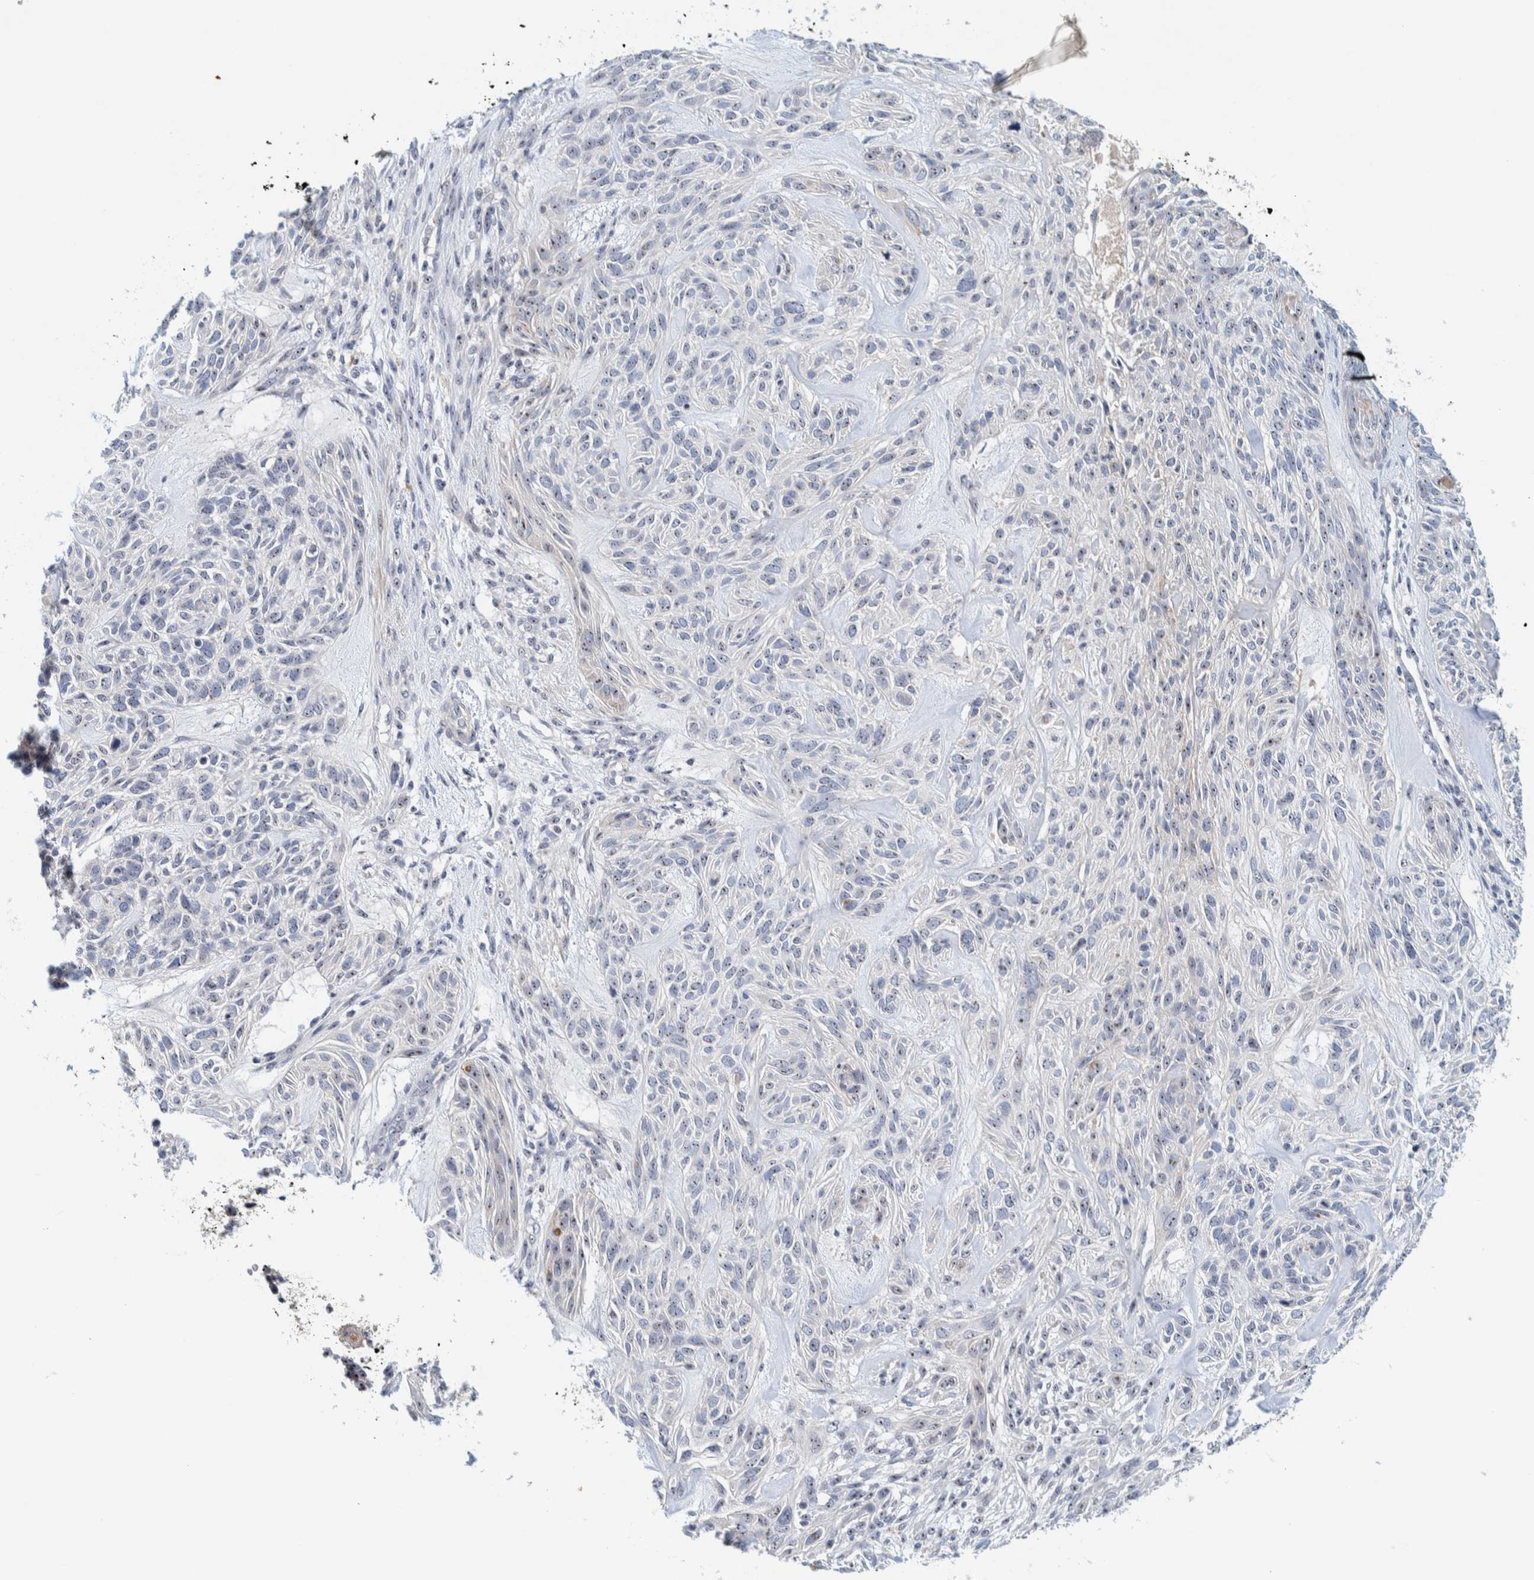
{"staining": {"intensity": "weak", "quantity": ">75%", "location": "nuclear"}, "tissue": "skin cancer", "cell_type": "Tumor cells", "image_type": "cancer", "snomed": [{"axis": "morphology", "description": "Basal cell carcinoma"}, {"axis": "topography", "description": "Skin"}], "caption": "Skin cancer was stained to show a protein in brown. There is low levels of weak nuclear staining in about >75% of tumor cells.", "gene": "NOL11", "patient": {"sex": "male", "age": 55}}